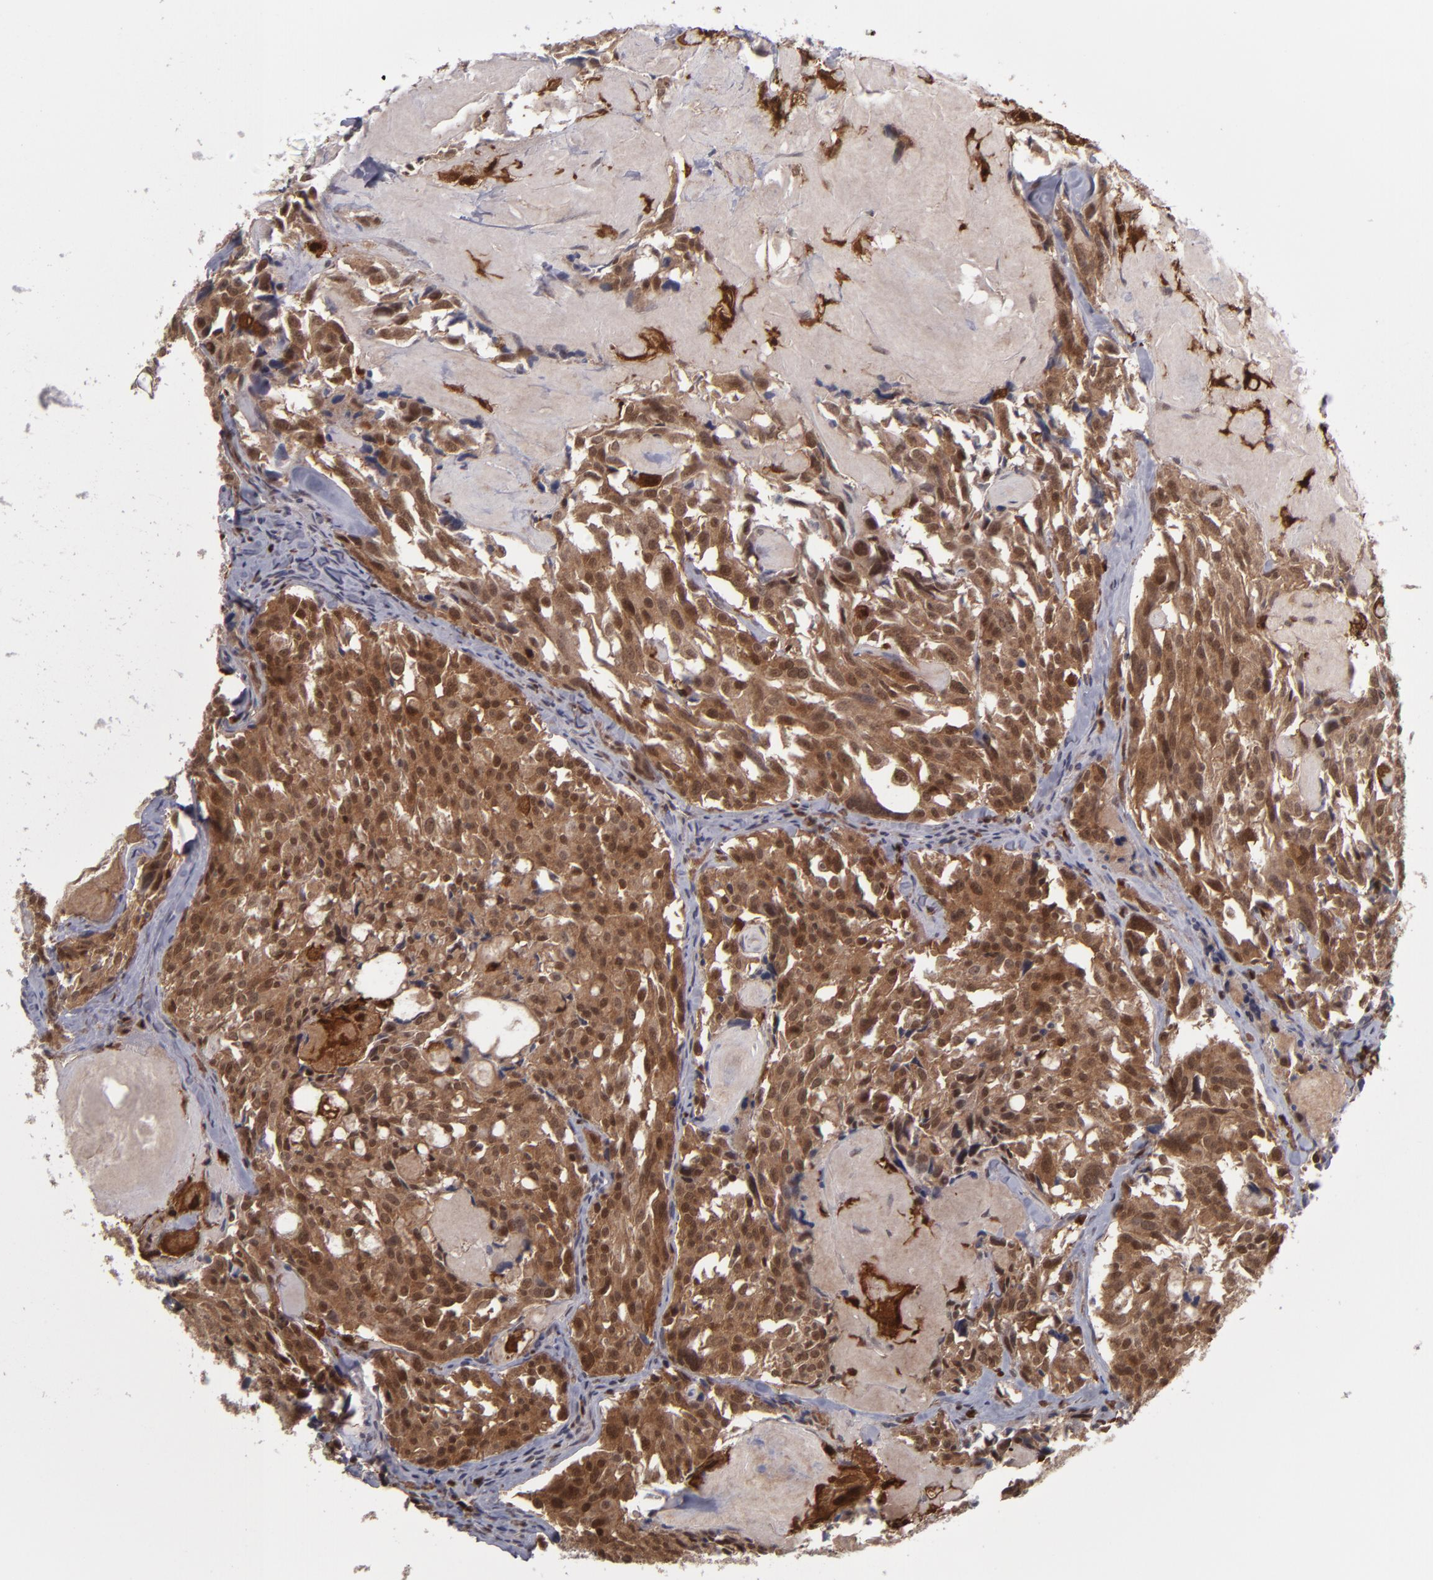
{"staining": {"intensity": "moderate", "quantity": ">75%", "location": "cytoplasmic/membranous,nuclear"}, "tissue": "thyroid cancer", "cell_type": "Tumor cells", "image_type": "cancer", "snomed": [{"axis": "morphology", "description": "Carcinoma, NOS"}, {"axis": "morphology", "description": "Carcinoid, malignant, NOS"}, {"axis": "topography", "description": "Thyroid gland"}], "caption": "Immunohistochemistry (IHC) staining of thyroid cancer (malignant carcinoid), which reveals medium levels of moderate cytoplasmic/membranous and nuclear staining in approximately >75% of tumor cells indicating moderate cytoplasmic/membranous and nuclear protein positivity. The staining was performed using DAB (brown) for protein detection and nuclei were counterstained in hematoxylin (blue).", "gene": "GRB2", "patient": {"sex": "male", "age": 33}}